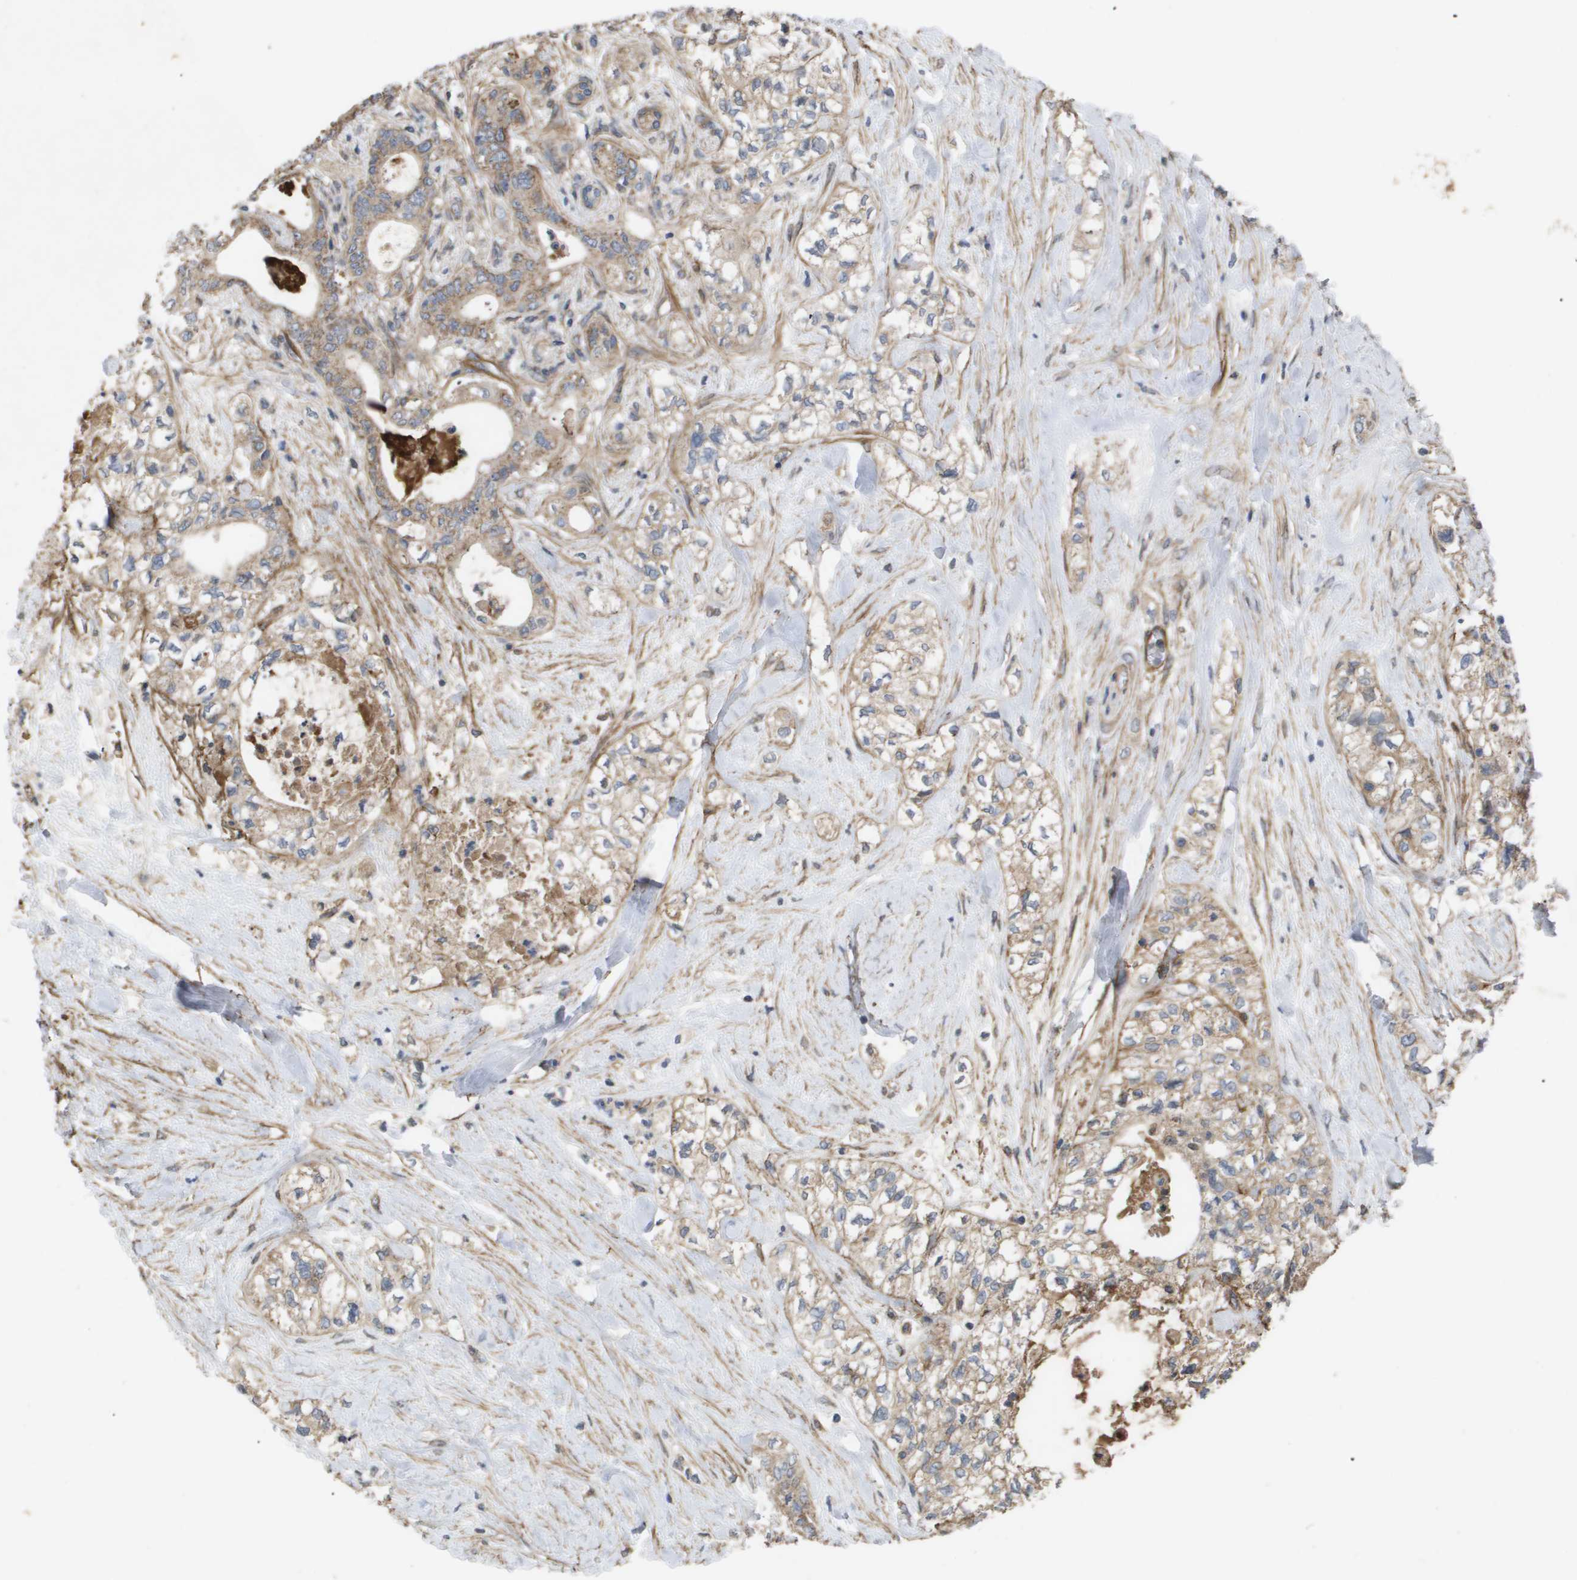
{"staining": {"intensity": "weak", "quantity": ">75%", "location": "cytoplasmic/membranous"}, "tissue": "pancreatic cancer", "cell_type": "Tumor cells", "image_type": "cancer", "snomed": [{"axis": "morphology", "description": "Adenocarcinoma, NOS"}, {"axis": "topography", "description": "Pancreas"}], "caption": "The immunohistochemical stain highlights weak cytoplasmic/membranous positivity in tumor cells of pancreatic cancer (adenocarcinoma) tissue. The protein is stained brown, and the nuclei are stained in blue (DAB (3,3'-diaminobenzidine) IHC with brightfield microscopy, high magnification).", "gene": "TNS1", "patient": {"sex": "male", "age": 70}}